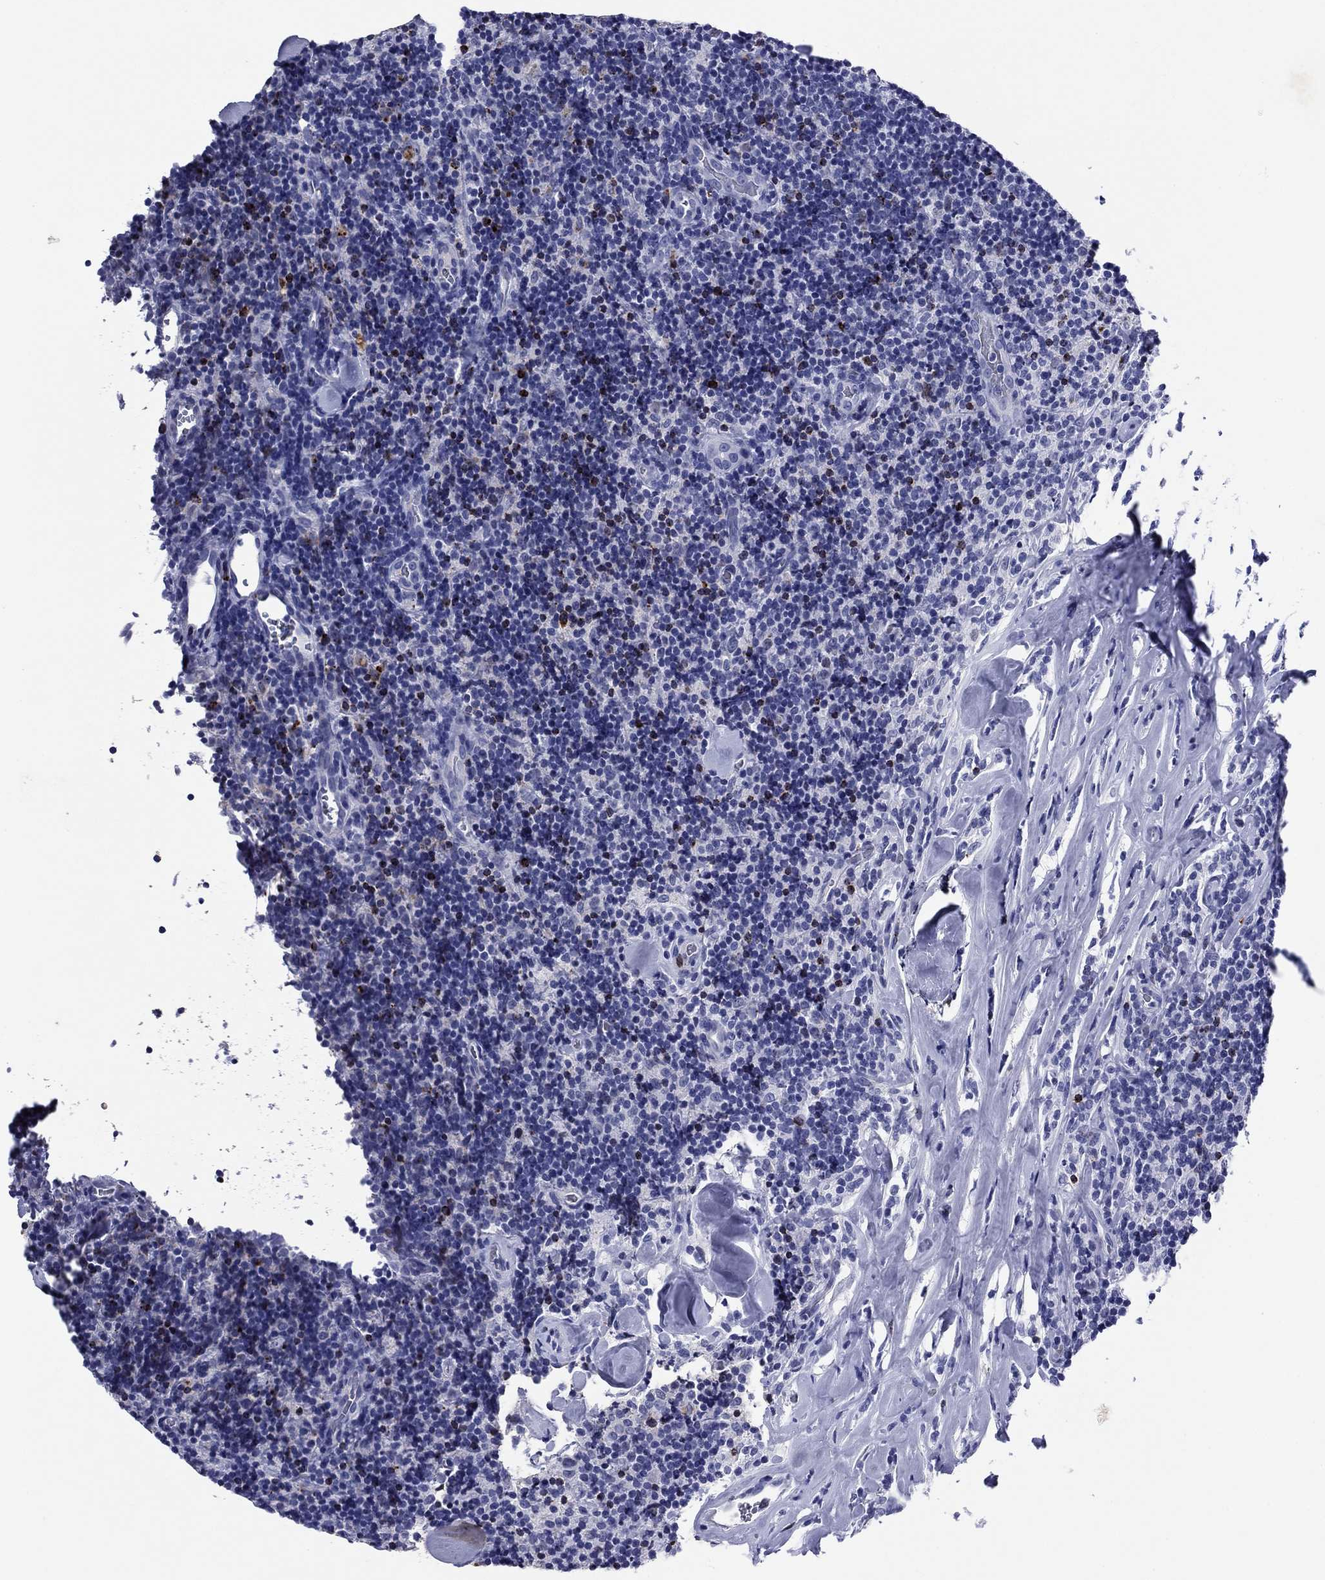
{"staining": {"intensity": "negative", "quantity": "none", "location": "none"}, "tissue": "lymphoma", "cell_type": "Tumor cells", "image_type": "cancer", "snomed": [{"axis": "morphology", "description": "Malignant lymphoma, non-Hodgkin's type, Low grade"}, {"axis": "topography", "description": "Lymph node"}], "caption": "IHC photomicrograph of neoplastic tissue: low-grade malignant lymphoma, non-Hodgkin's type stained with DAB reveals no significant protein positivity in tumor cells.", "gene": "GZMK", "patient": {"sex": "female", "age": 56}}